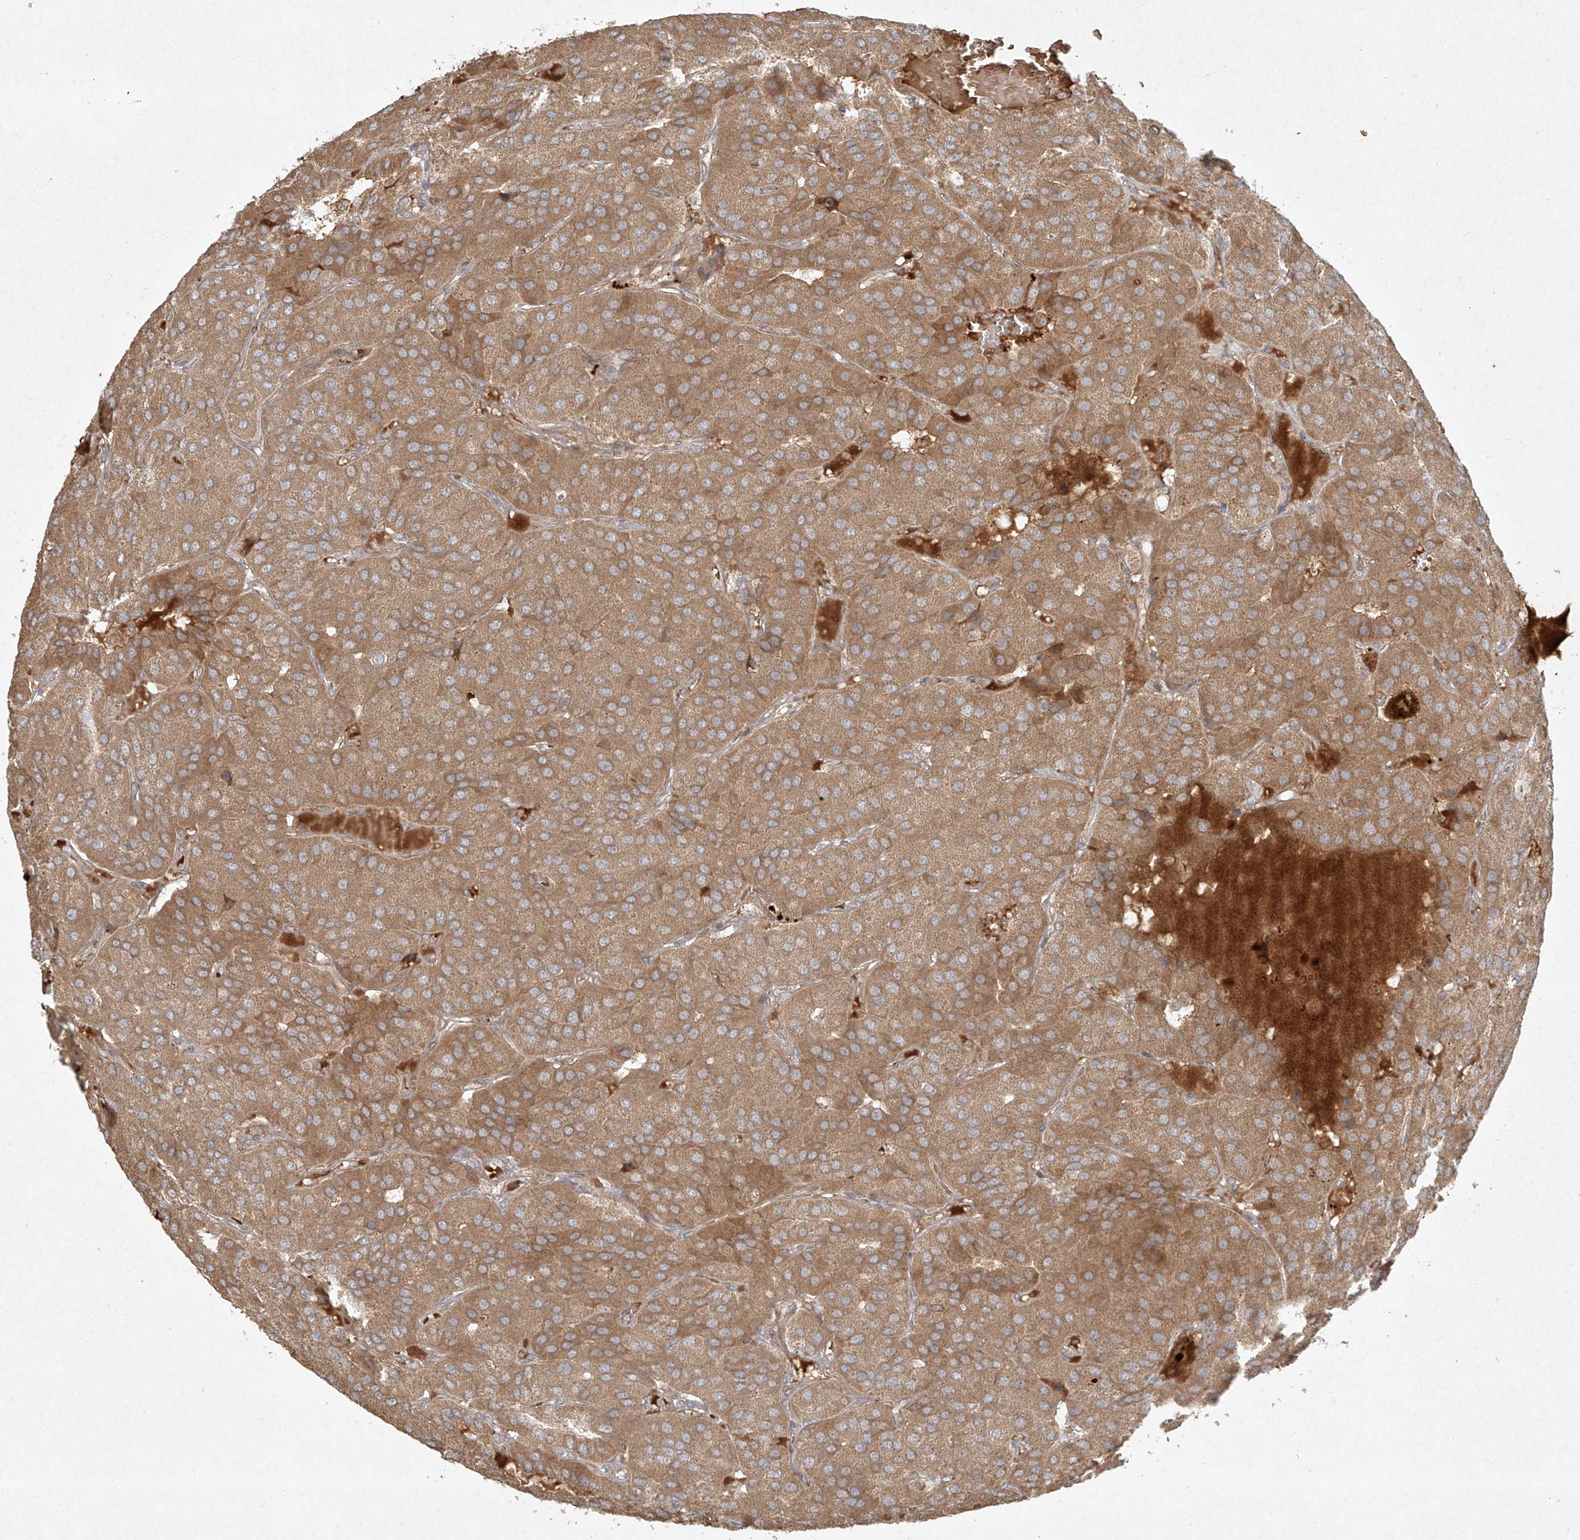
{"staining": {"intensity": "moderate", "quantity": ">75%", "location": "cytoplasmic/membranous"}, "tissue": "parathyroid gland", "cell_type": "Glandular cells", "image_type": "normal", "snomed": [{"axis": "morphology", "description": "Normal tissue, NOS"}, {"axis": "morphology", "description": "Adenoma, NOS"}, {"axis": "topography", "description": "Parathyroid gland"}], "caption": "Immunohistochemical staining of normal human parathyroid gland demonstrates >75% levels of moderate cytoplasmic/membranous protein expression in about >75% of glandular cells.", "gene": "CYYR1", "patient": {"sex": "female", "age": 86}}